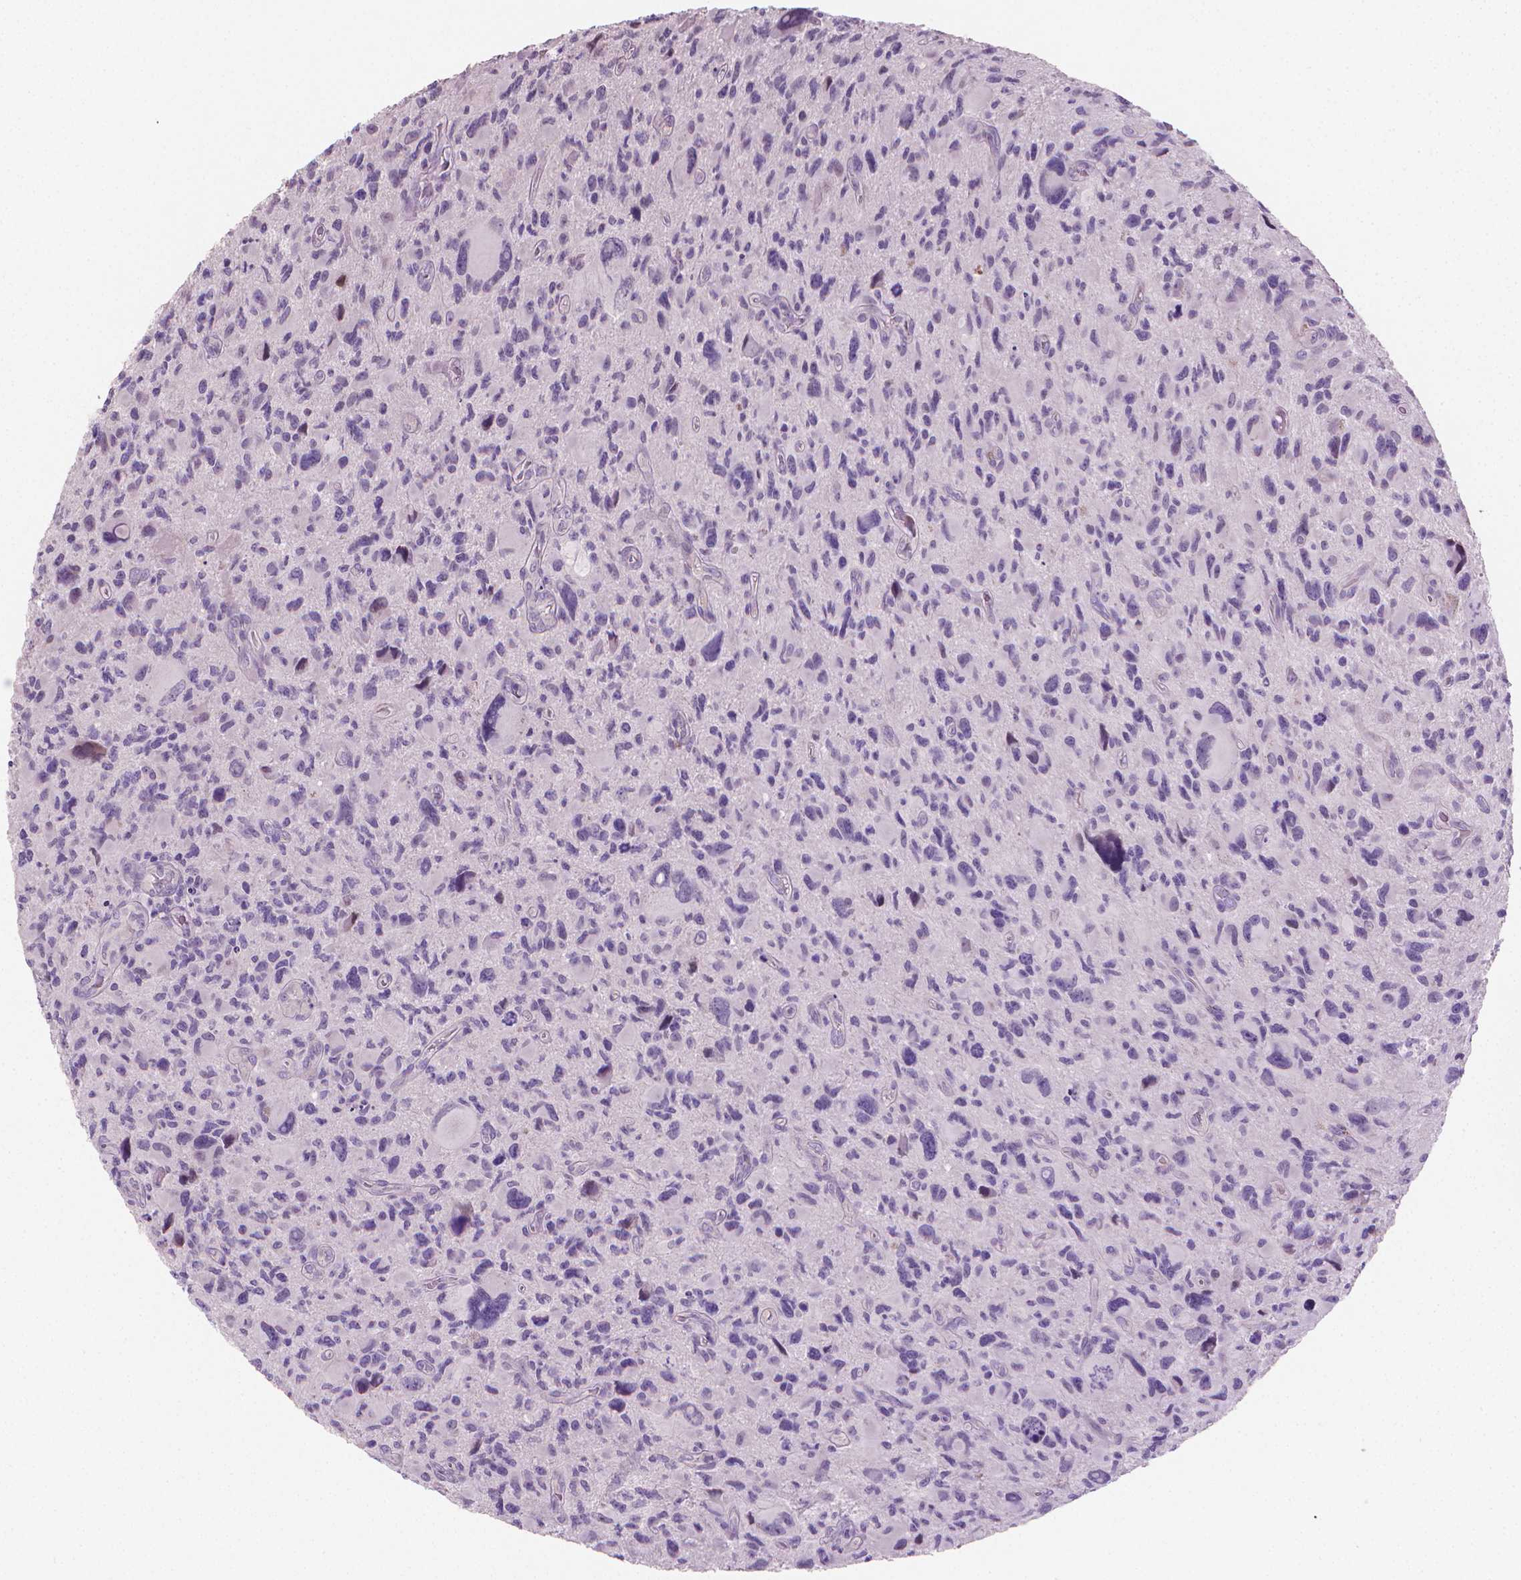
{"staining": {"intensity": "negative", "quantity": "none", "location": "none"}, "tissue": "glioma", "cell_type": "Tumor cells", "image_type": "cancer", "snomed": [{"axis": "morphology", "description": "Glioma, malignant, NOS"}, {"axis": "morphology", "description": "Glioma, malignant, High grade"}, {"axis": "topography", "description": "Brain"}], "caption": "Tumor cells are negative for brown protein staining in glioma.", "gene": "CLXN", "patient": {"sex": "female", "age": 71}}